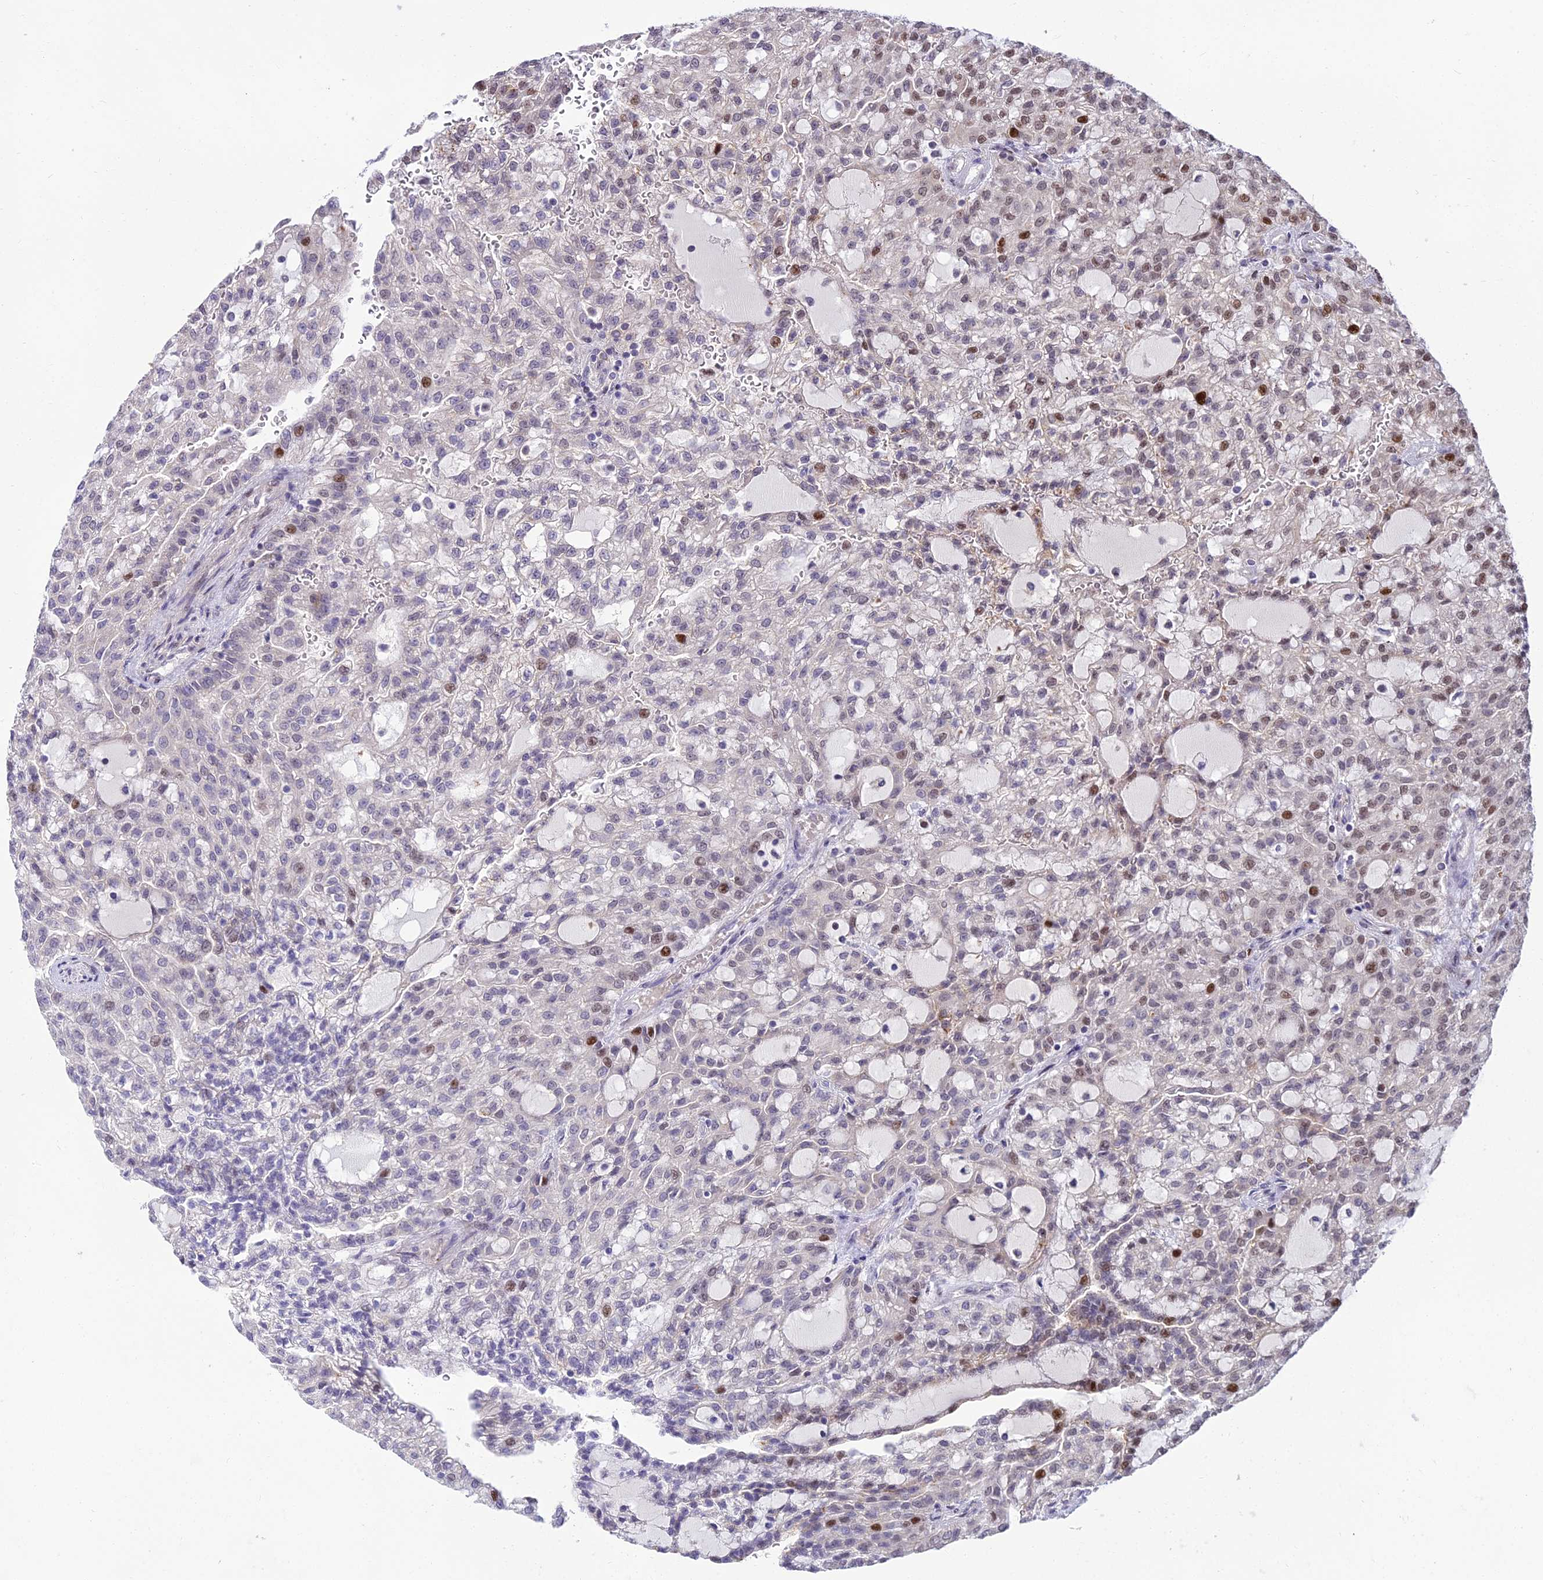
{"staining": {"intensity": "moderate", "quantity": "25%-75%", "location": "nuclear"}, "tissue": "renal cancer", "cell_type": "Tumor cells", "image_type": "cancer", "snomed": [{"axis": "morphology", "description": "Adenocarcinoma, NOS"}, {"axis": "topography", "description": "Kidney"}], "caption": "DAB (3,3'-diaminobenzidine) immunohistochemical staining of adenocarcinoma (renal) shows moderate nuclear protein expression in about 25%-75% of tumor cells.", "gene": "ZNF707", "patient": {"sex": "male", "age": 63}}